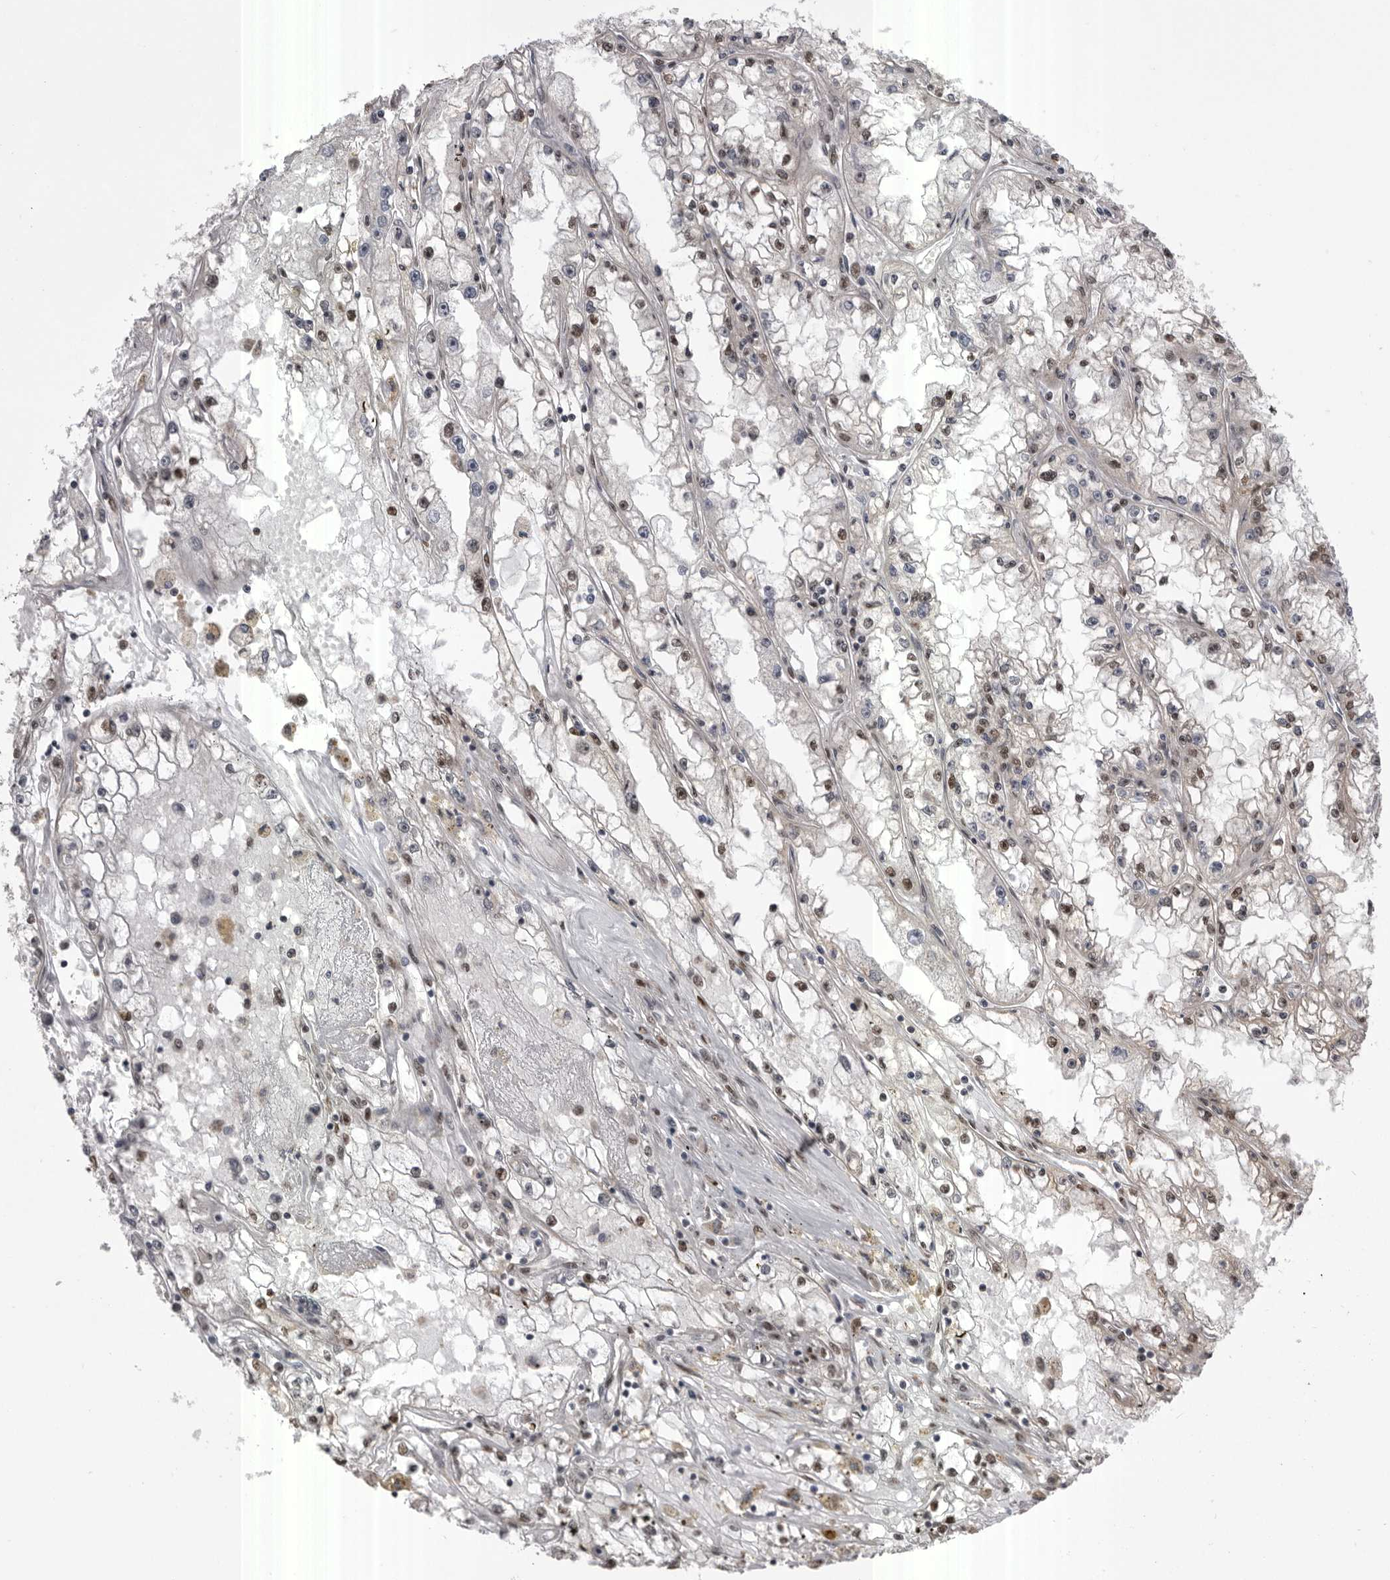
{"staining": {"intensity": "moderate", "quantity": "25%-75%", "location": "nuclear"}, "tissue": "renal cancer", "cell_type": "Tumor cells", "image_type": "cancer", "snomed": [{"axis": "morphology", "description": "Adenocarcinoma, NOS"}, {"axis": "topography", "description": "Kidney"}], "caption": "Moderate nuclear staining for a protein is seen in approximately 25%-75% of tumor cells of renal adenocarcinoma using immunohistochemistry (IHC).", "gene": "MEPCE", "patient": {"sex": "male", "age": 56}}